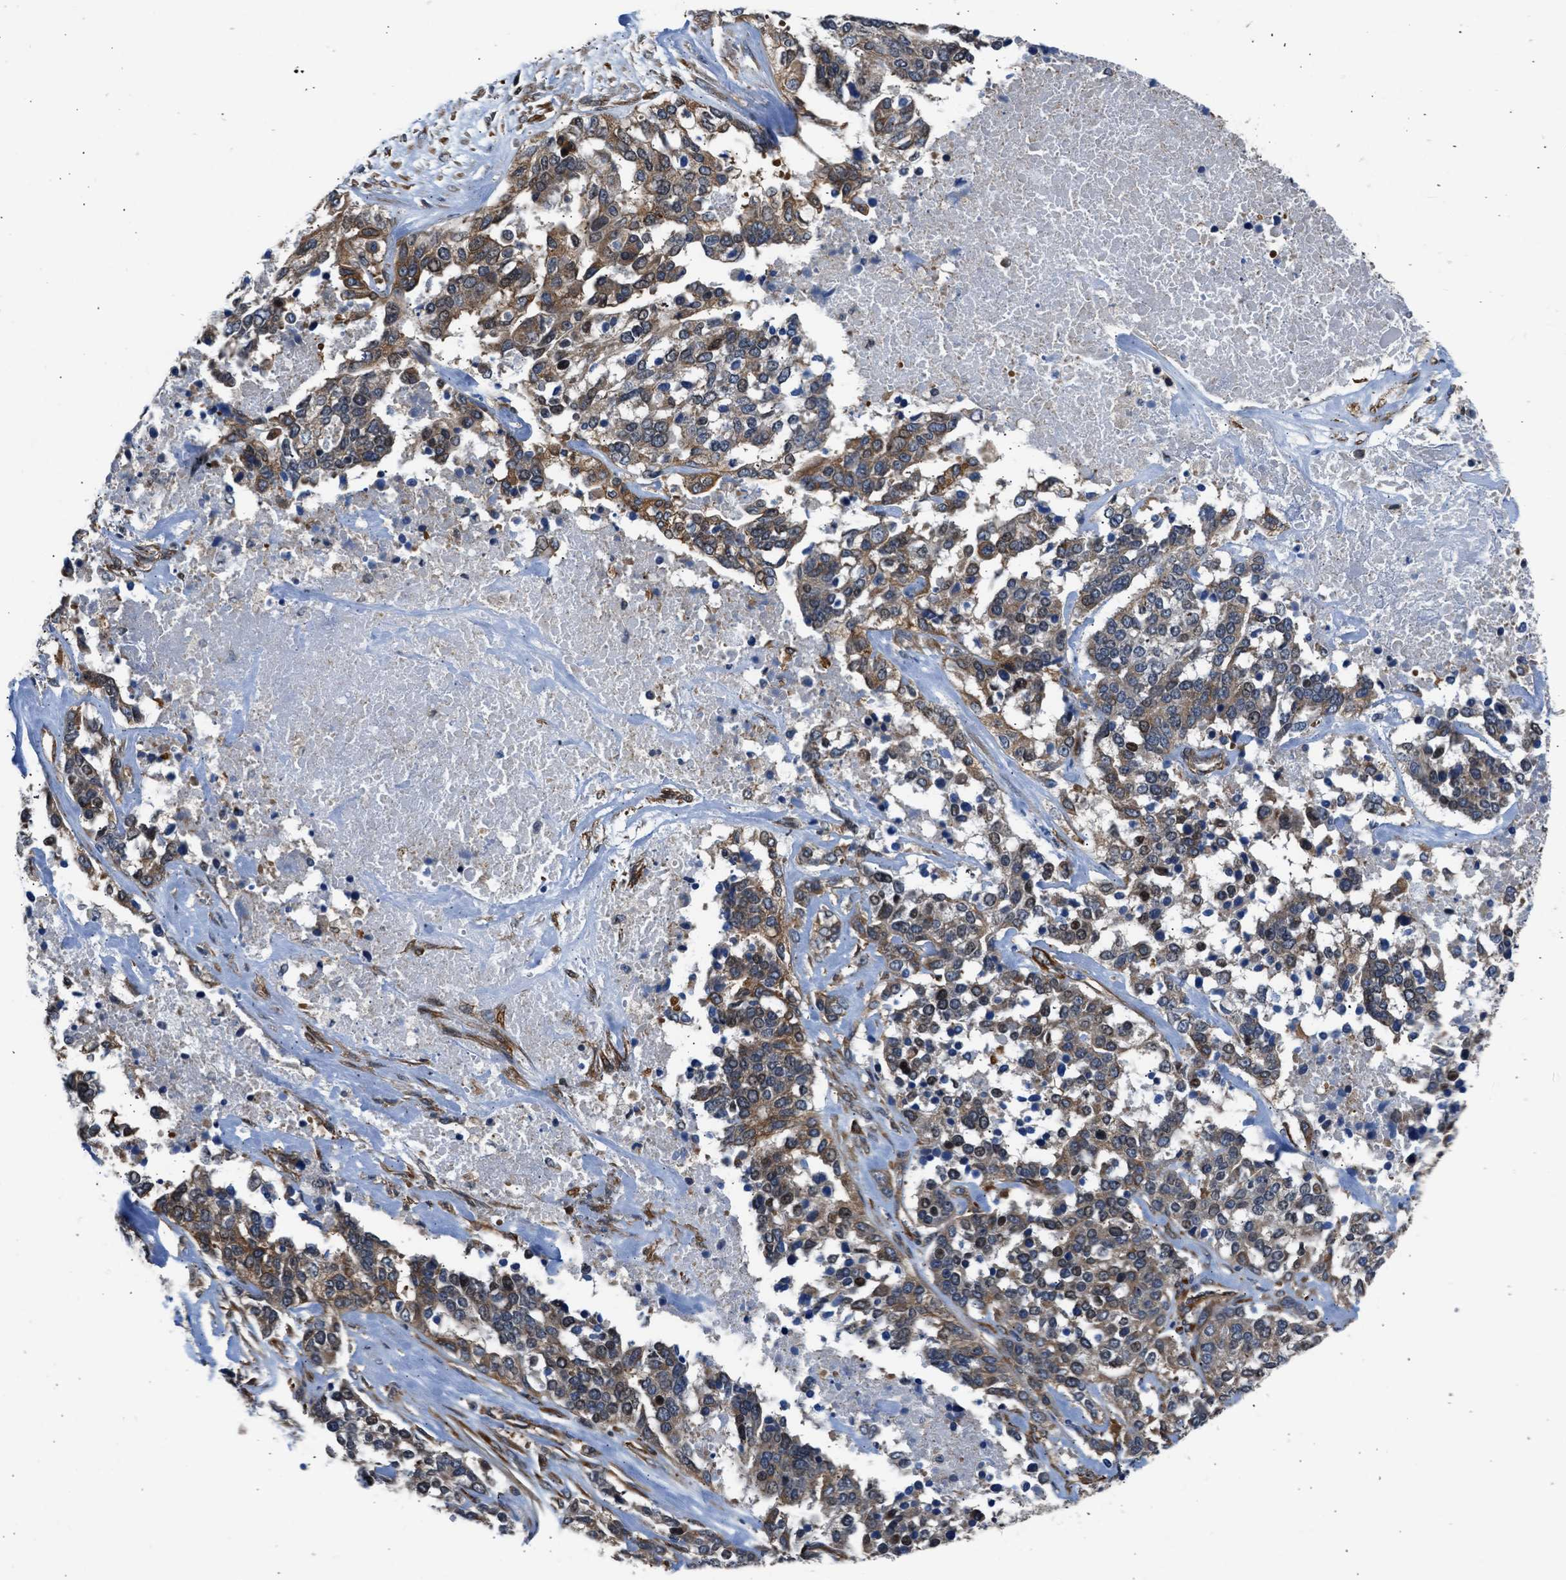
{"staining": {"intensity": "moderate", "quantity": ">75%", "location": "cytoplasmic/membranous,nuclear"}, "tissue": "ovarian cancer", "cell_type": "Tumor cells", "image_type": "cancer", "snomed": [{"axis": "morphology", "description": "Cystadenocarcinoma, serous, NOS"}, {"axis": "topography", "description": "Ovary"}], "caption": "Protein staining shows moderate cytoplasmic/membranous and nuclear positivity in about >75% of tumor cells in ovarian serous cystadenocarcinoma.", "gene": "SEPTIN2", "patient": {"sex": "female", "age": 44}}